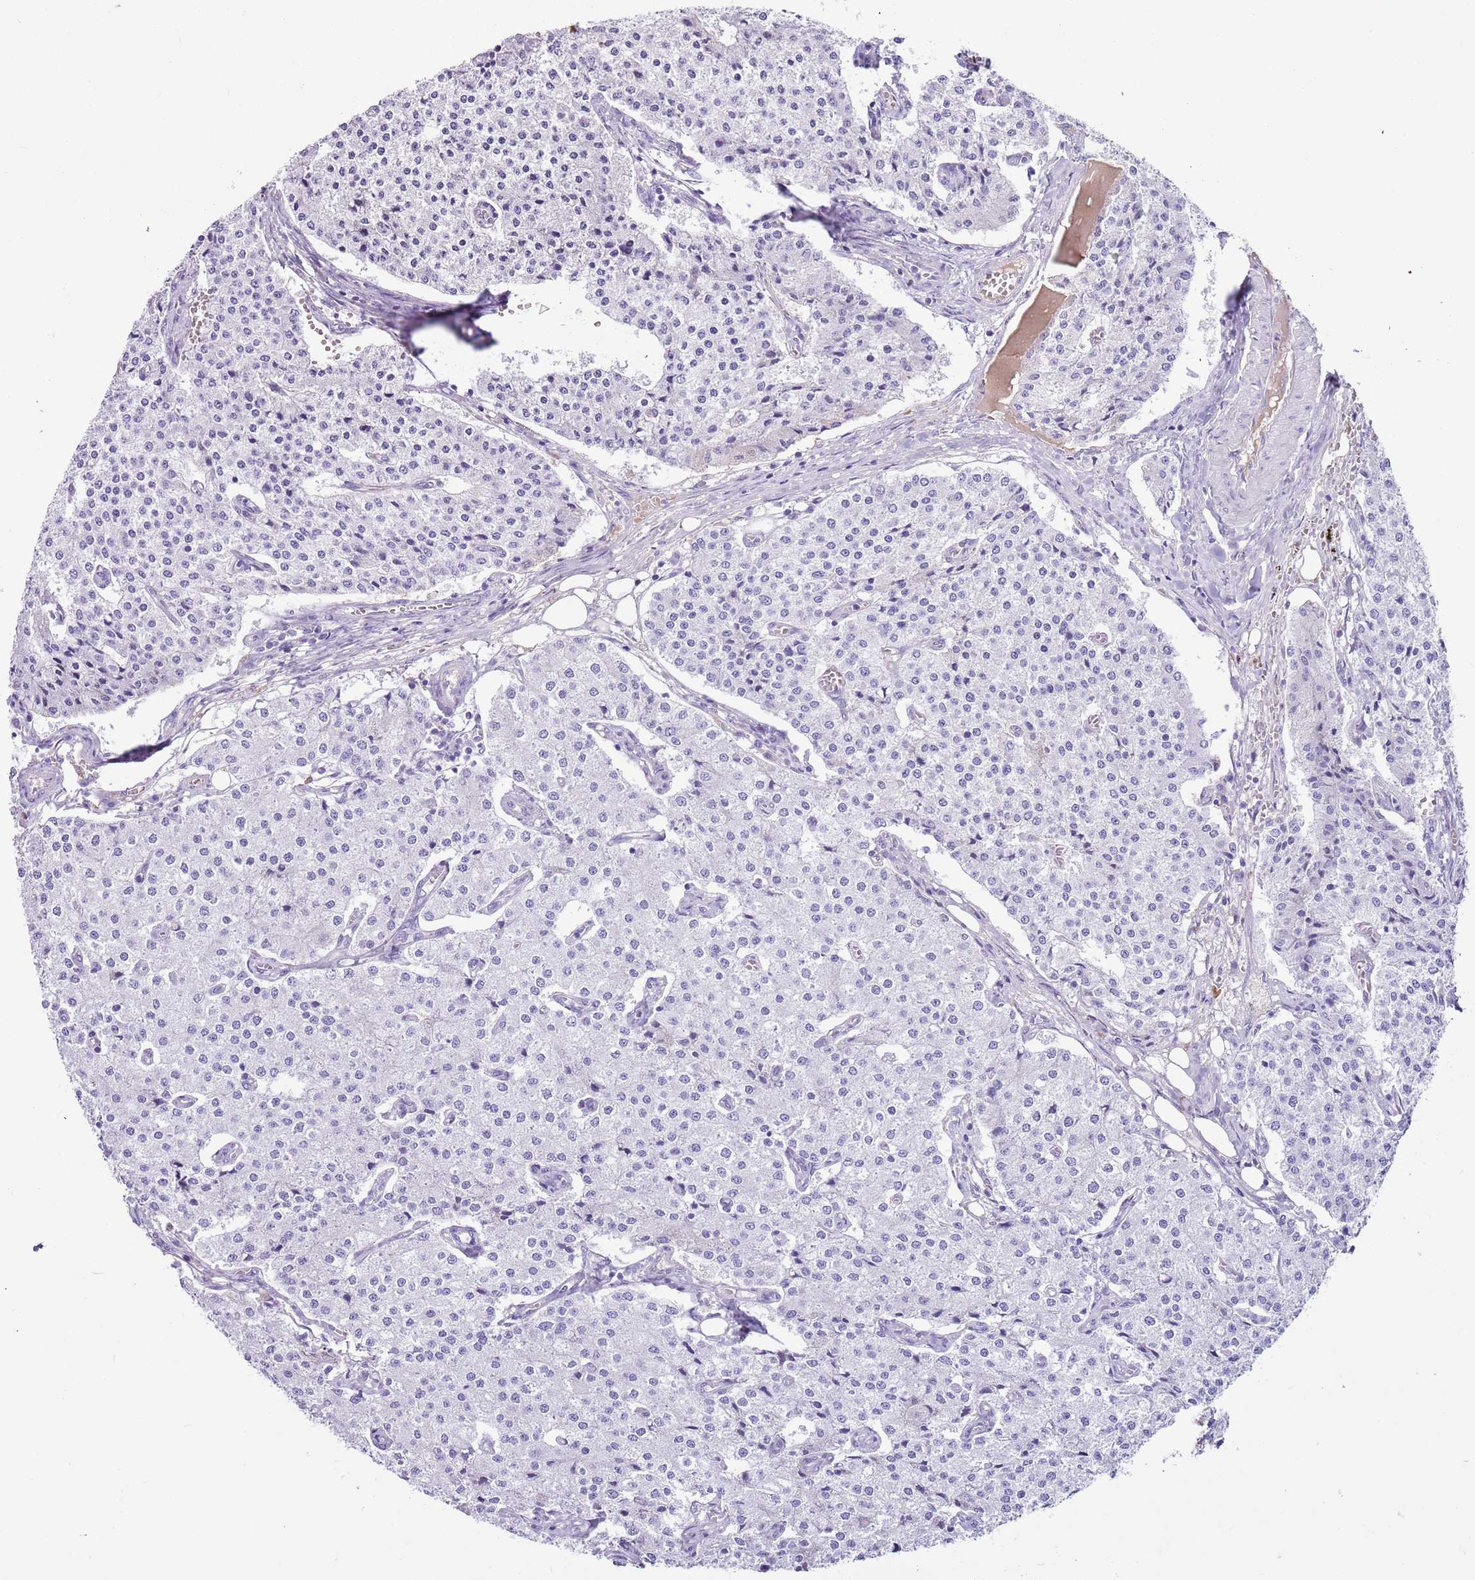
{"staining": {"intensity": "negative", "quantity": "none", "location": "none"}, "tissue": "carcinoid", "cell_type": "Tumor cells", "image_type": "cancer", "snomed": [{"axis": "morphology", "description": "Carcinoid, malignant, NOS"}, {"axis": "topography", "description": "Colon"}], "caption": "Immunohistochemical staining of human carcinoid exhibits no significant staining in tumor cells.", "gene": "IGKV3D-11", "patient": {"sex": "female", "age": 52}}